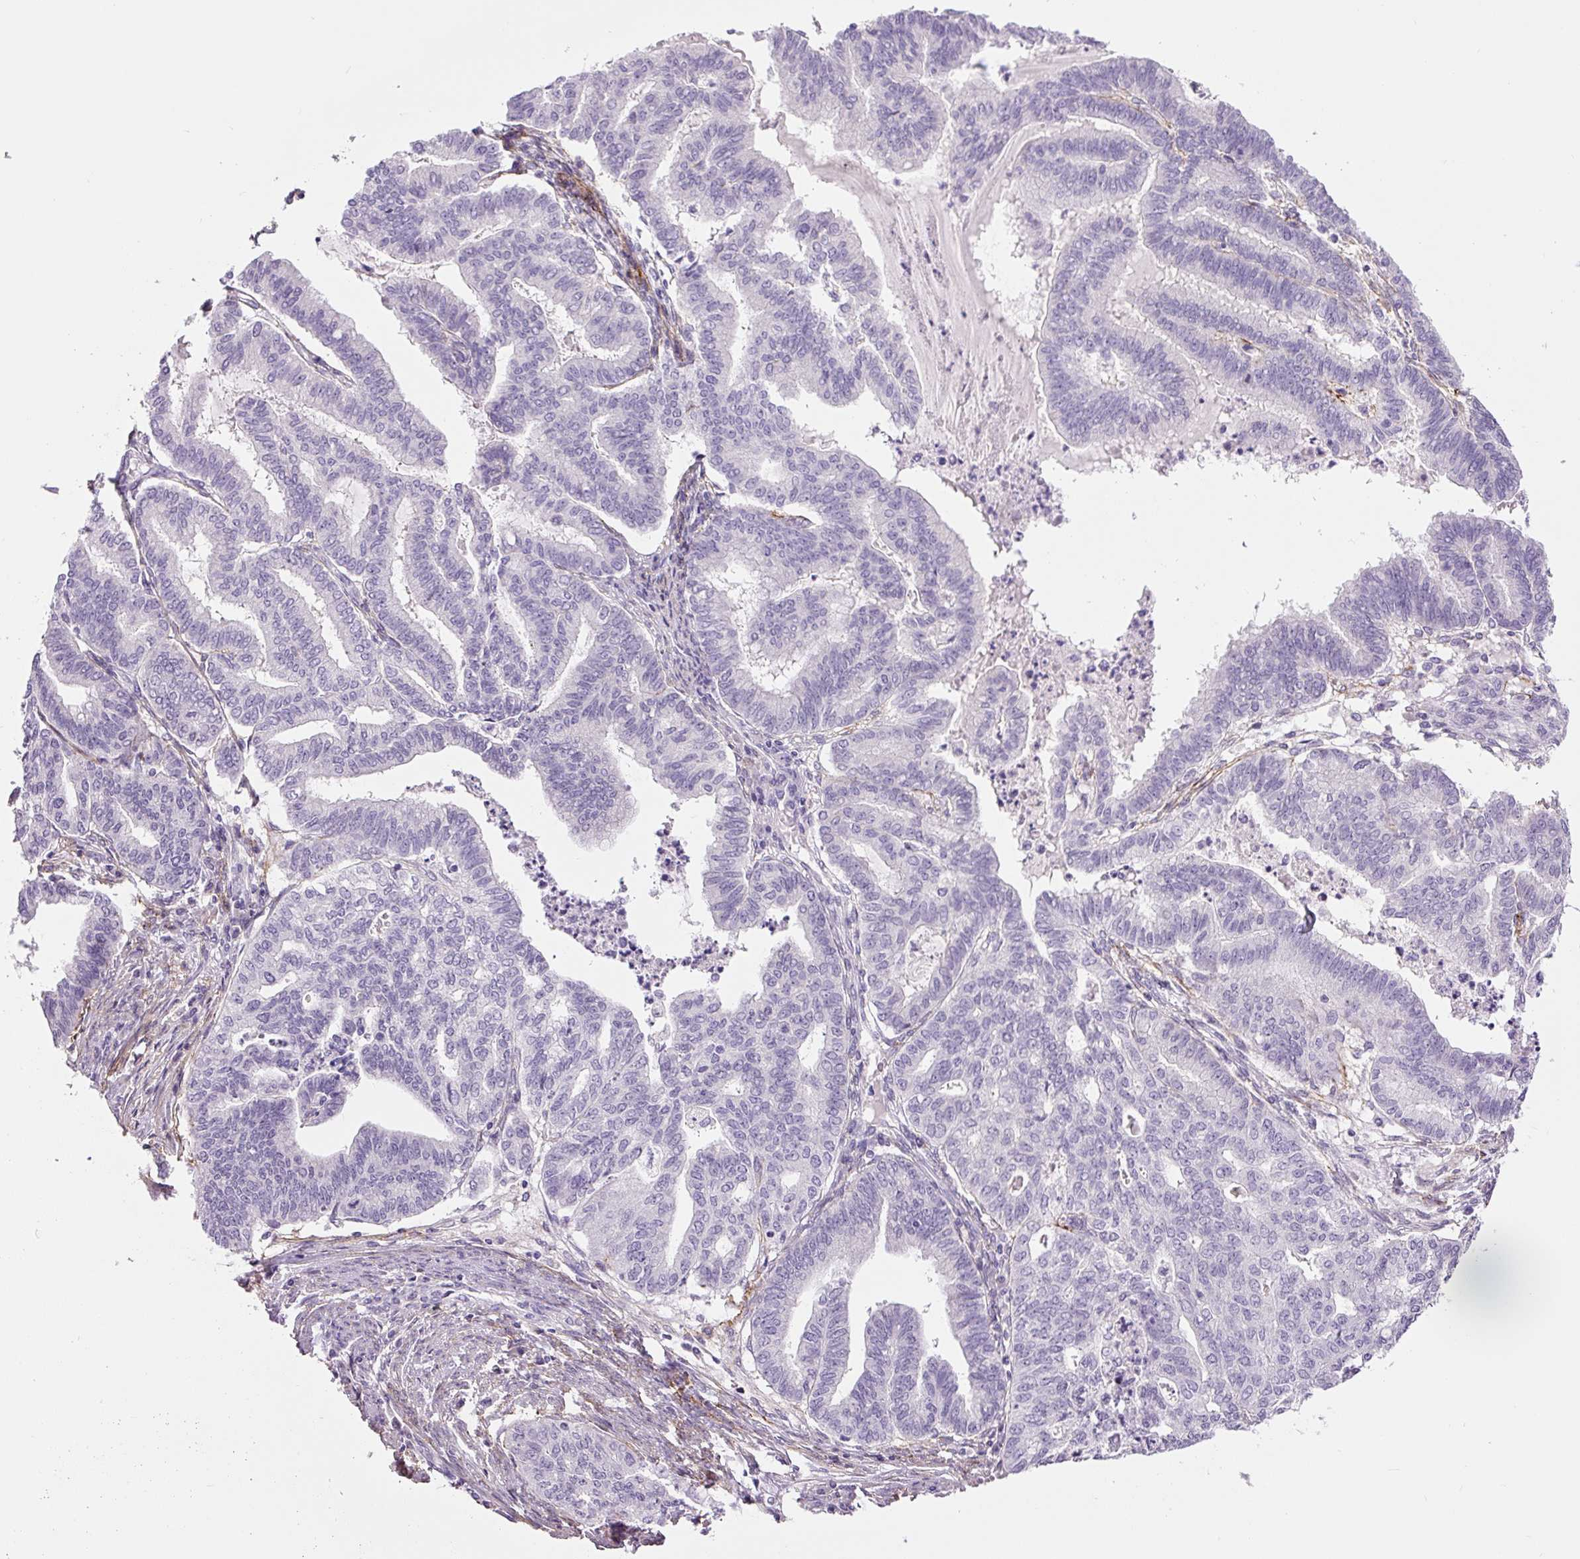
{"staining": {"intensity": "negative", "quantity": "none", "location": "none"}, "tissue": "endometrial cancer", "cell_type": "Tumor cells", "image_type": "cancer", "snomed": [{"axis": "morphology", "description": "Adenocarcinoma, NOS"}, {"axis": "topography", "description": "Endometrium"}], "caption": "Immunohistochemical staining of adenocarcinoma (endometrial) exhibits no significant expression in tumor cells.", "gene": "FBN1", "patient": {"sex": "female", "age": 79}}